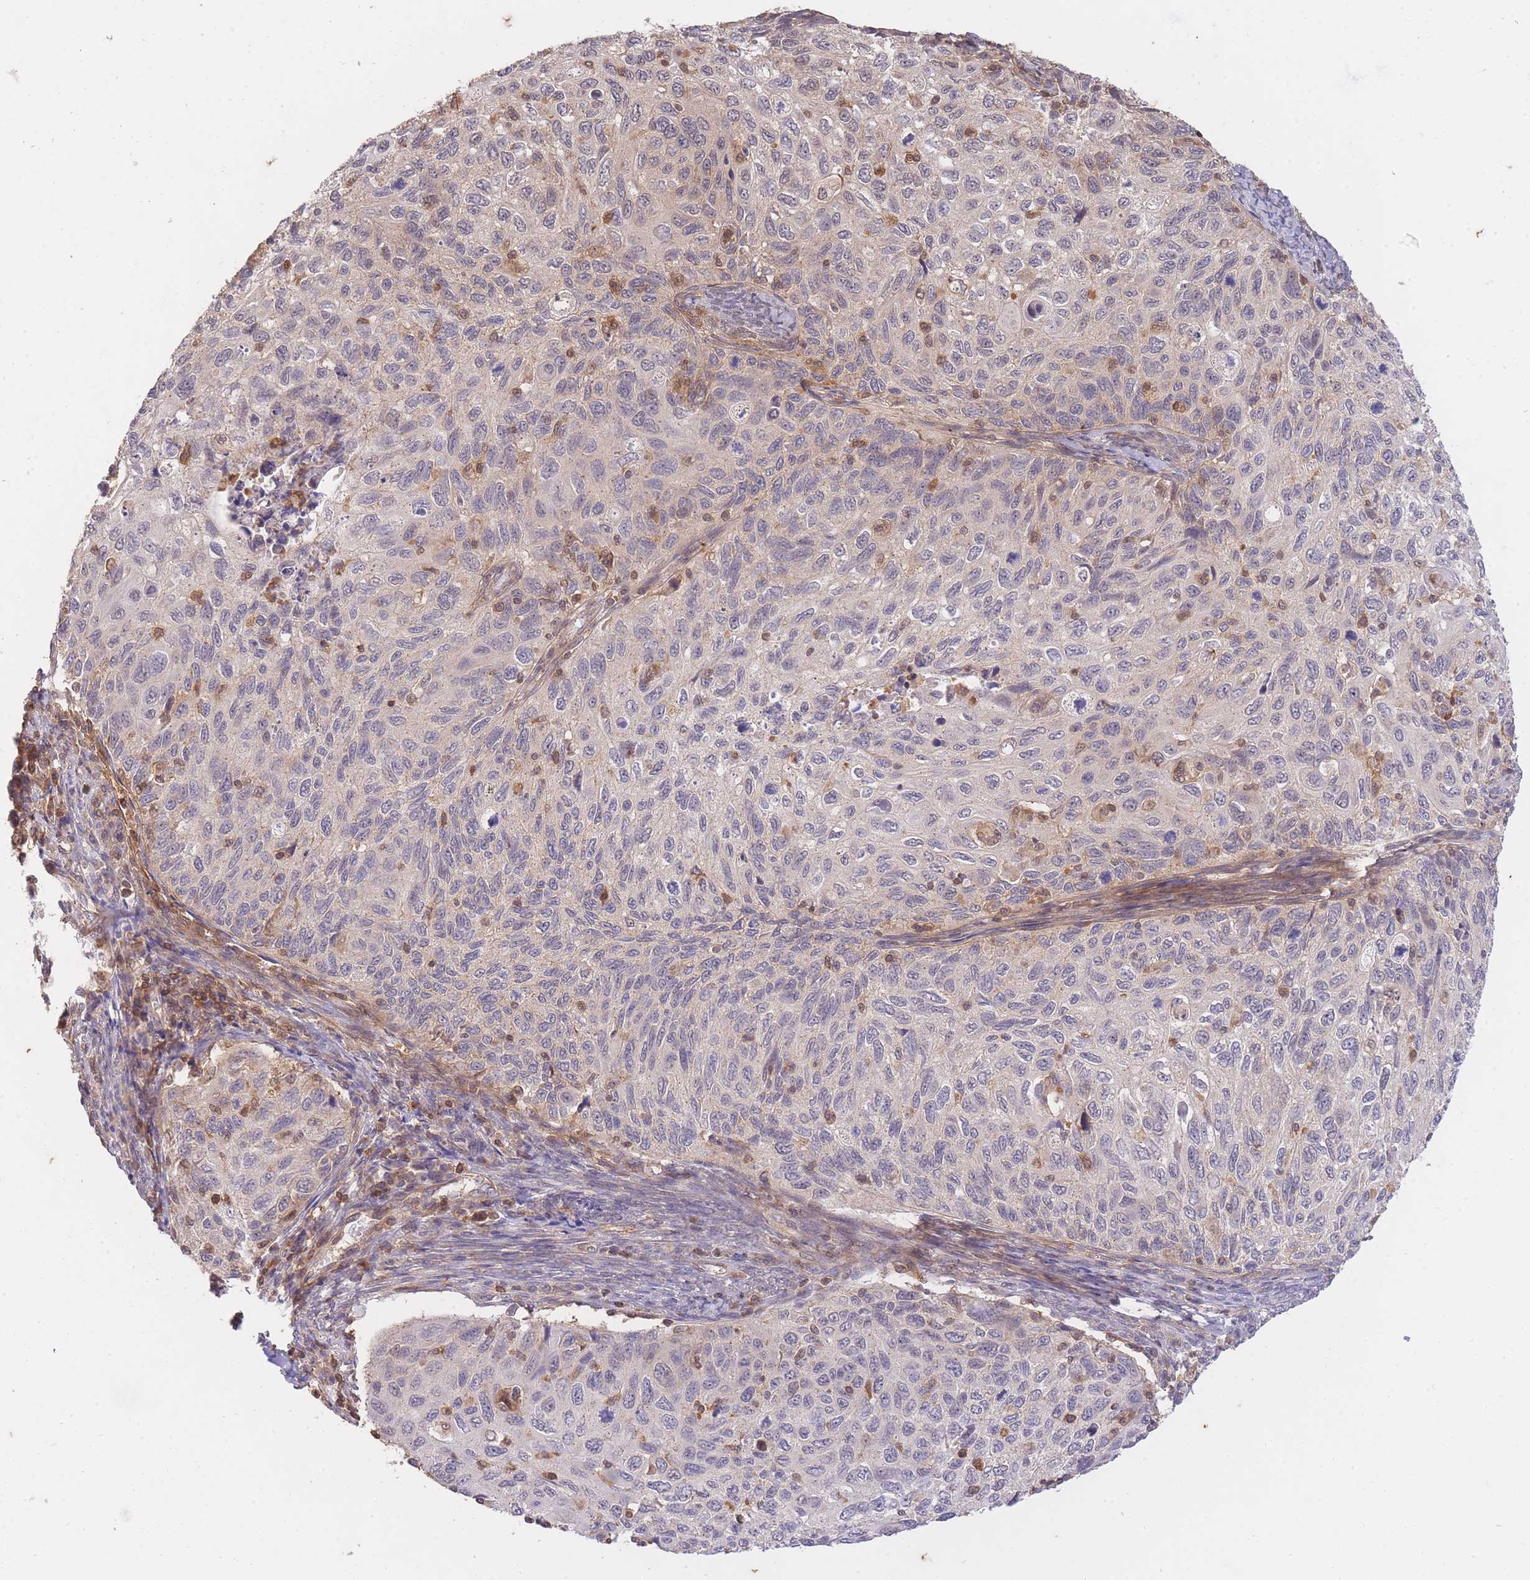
{"staining": {"intensity": "negative", "quantity": "none", "location": "none"}, "tissue": "cervical cancer", "cell_type": "Tumor cells", "image_type": "cancer", "snomed": [{"axis": "morphology", "description": "Squamous cell carcinoma, NOS"}, {"axis": "topography", "description": "Cervix"}], "caption": "Squamous cell carcinoma (cervical) was stained to show a protein in brown. There is no significant expression in tumor cells.", "gene": "ST8SIA4", "patient": {"sex": "female", "age": 70}}